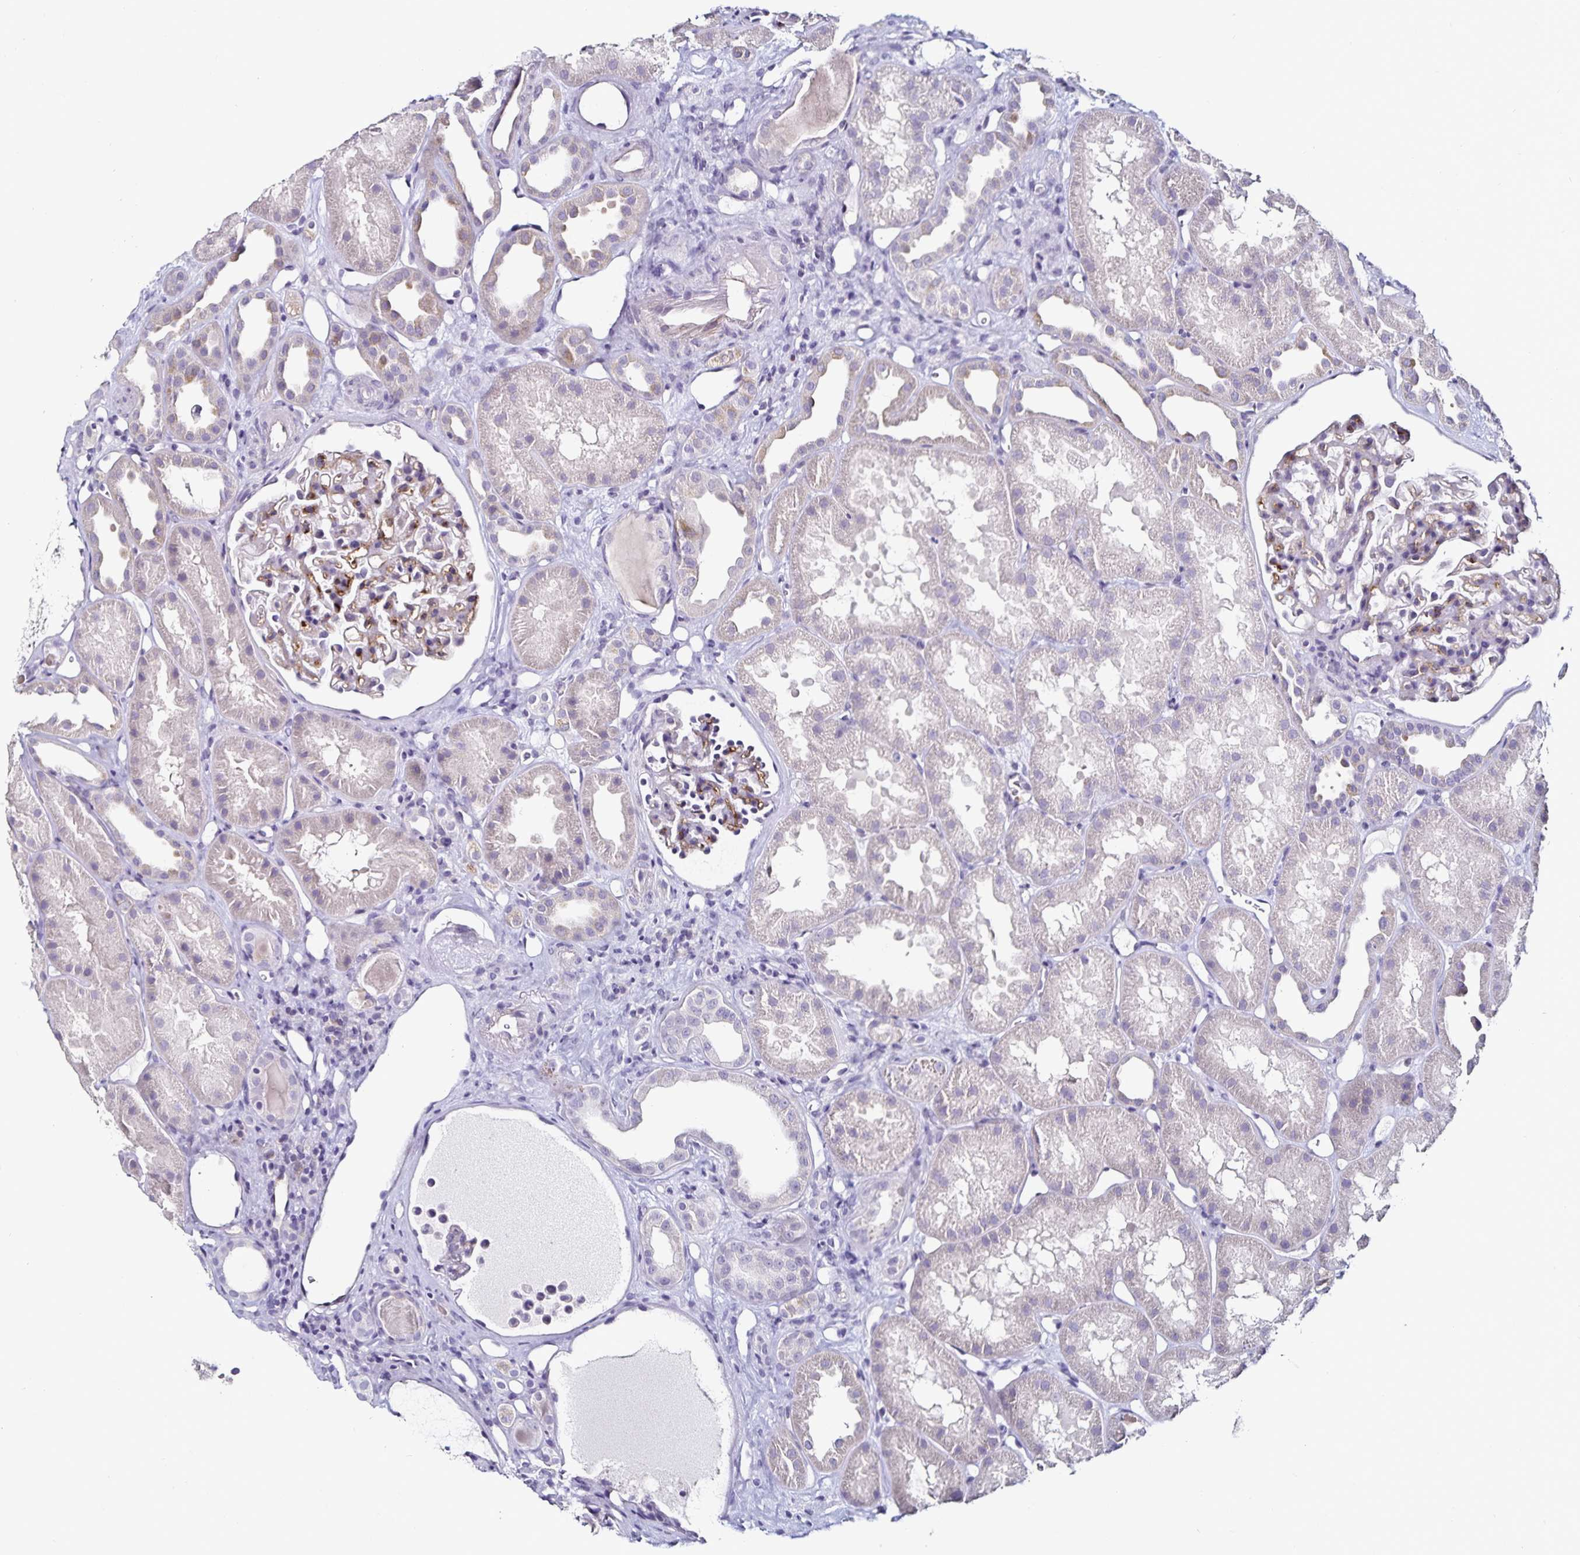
{"staining": {"intensity": "negative", "quantity": "none", "location": "none"}, "tissue": "kidney", "cell_type": "Cells in glomeruli", "image_type": "normal", "snomed": [{"axis": "morphology", "description": "Normal tissue, NOS"}, {"axis": "topography", "description": "Kidney"}], "caption": "The micrograph exhibits no significant expression in cells in glomeruli of kidney.", "gene": "TSPAN7", "patient": {"sex": "male", "age": 61}}